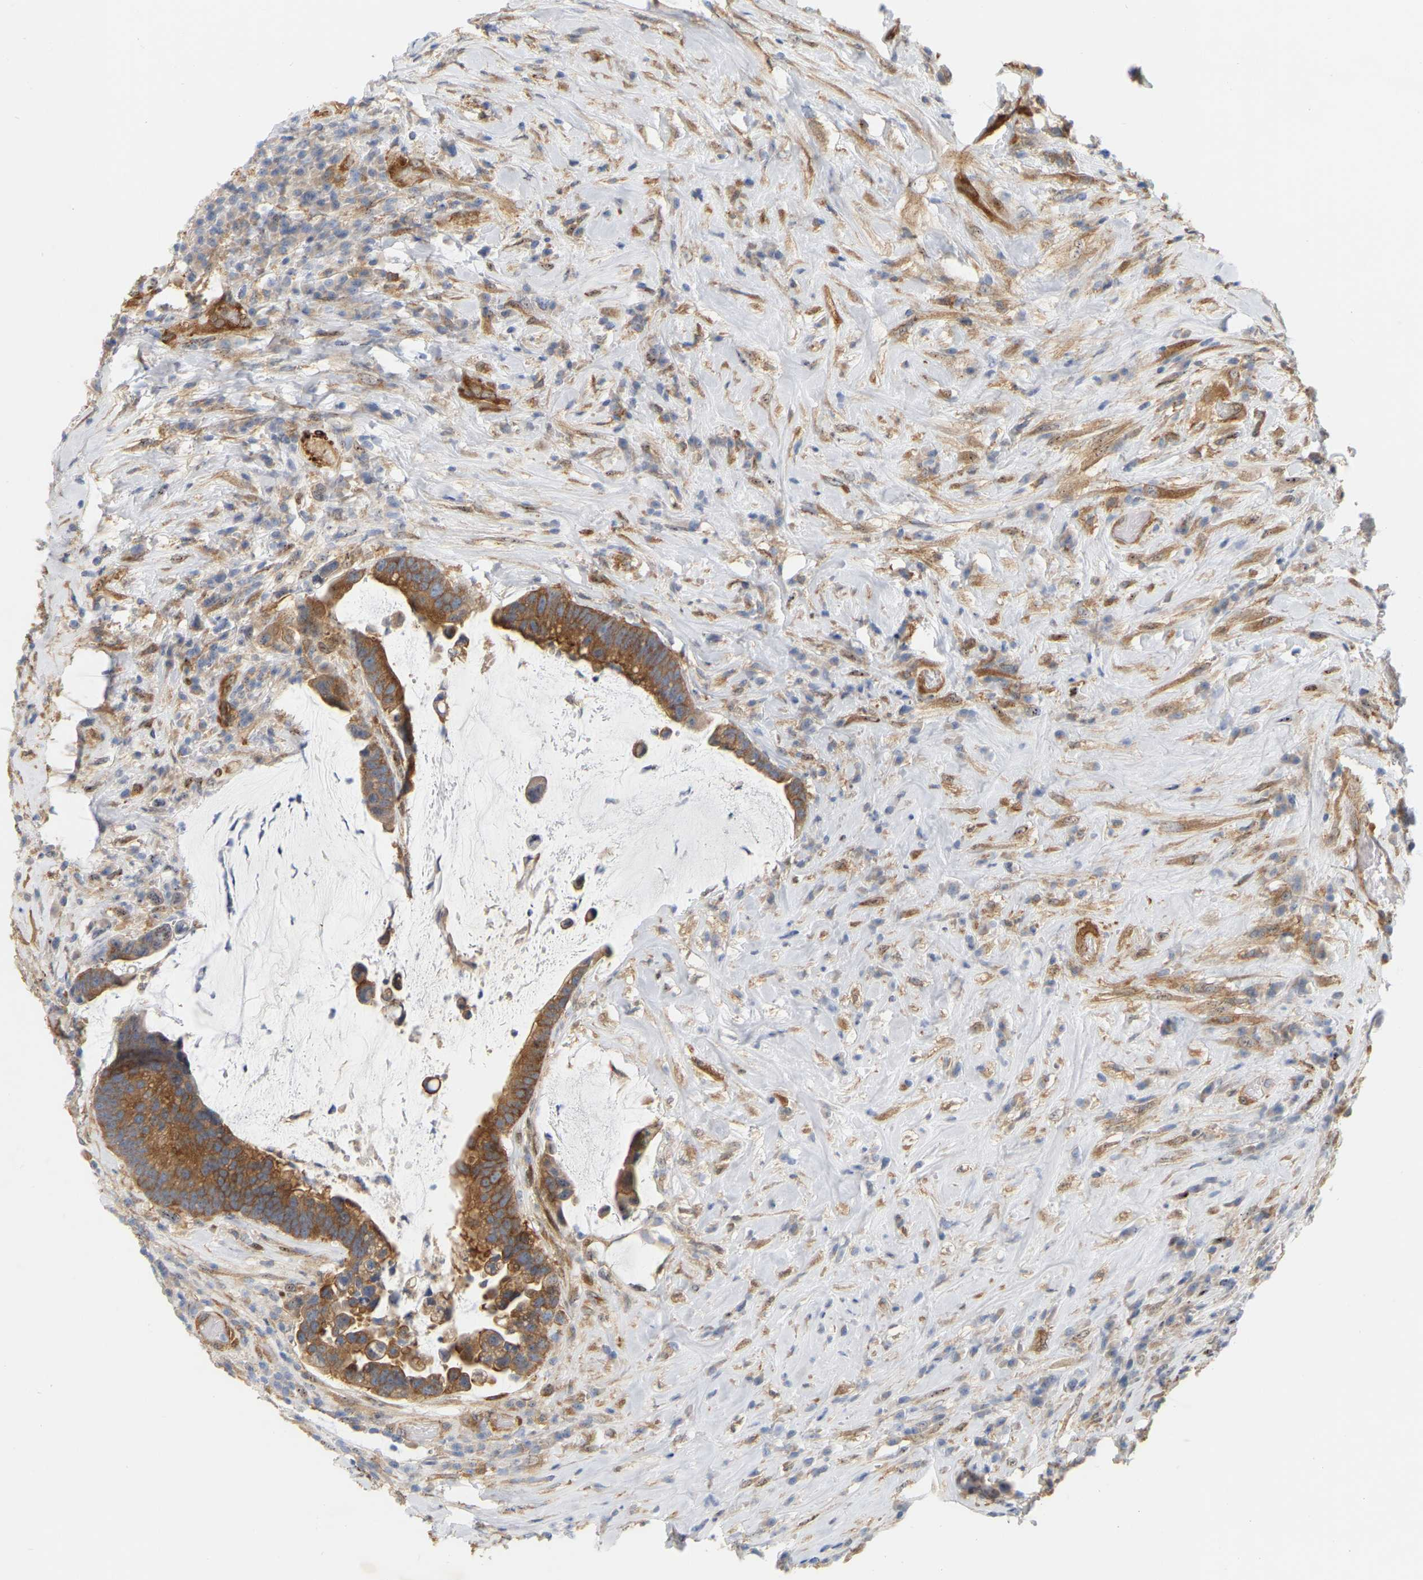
{"staining": {"intensity": "strong", "quantity": ">75%", "location": "cytoplasmic/membranous"}, "tissue": "colorectal cancer", "cell_type": "Tumor cells", "image_type": "cancer", "snomed": [{"axis": "morphology", "description": "Adenocarcinoma, NOS"}, {"axis": "topography", "description": "Rectum"}], "caption": "An IHC histopathology image of neoplastic tissue is shown. Protein staining in brown shows strong cytoplasmic/membranous positivity in colorectal adenocarcinoma within tumor cells.", "gene": "RAPH1", "patient": {"sex": "female", "age": 89}}